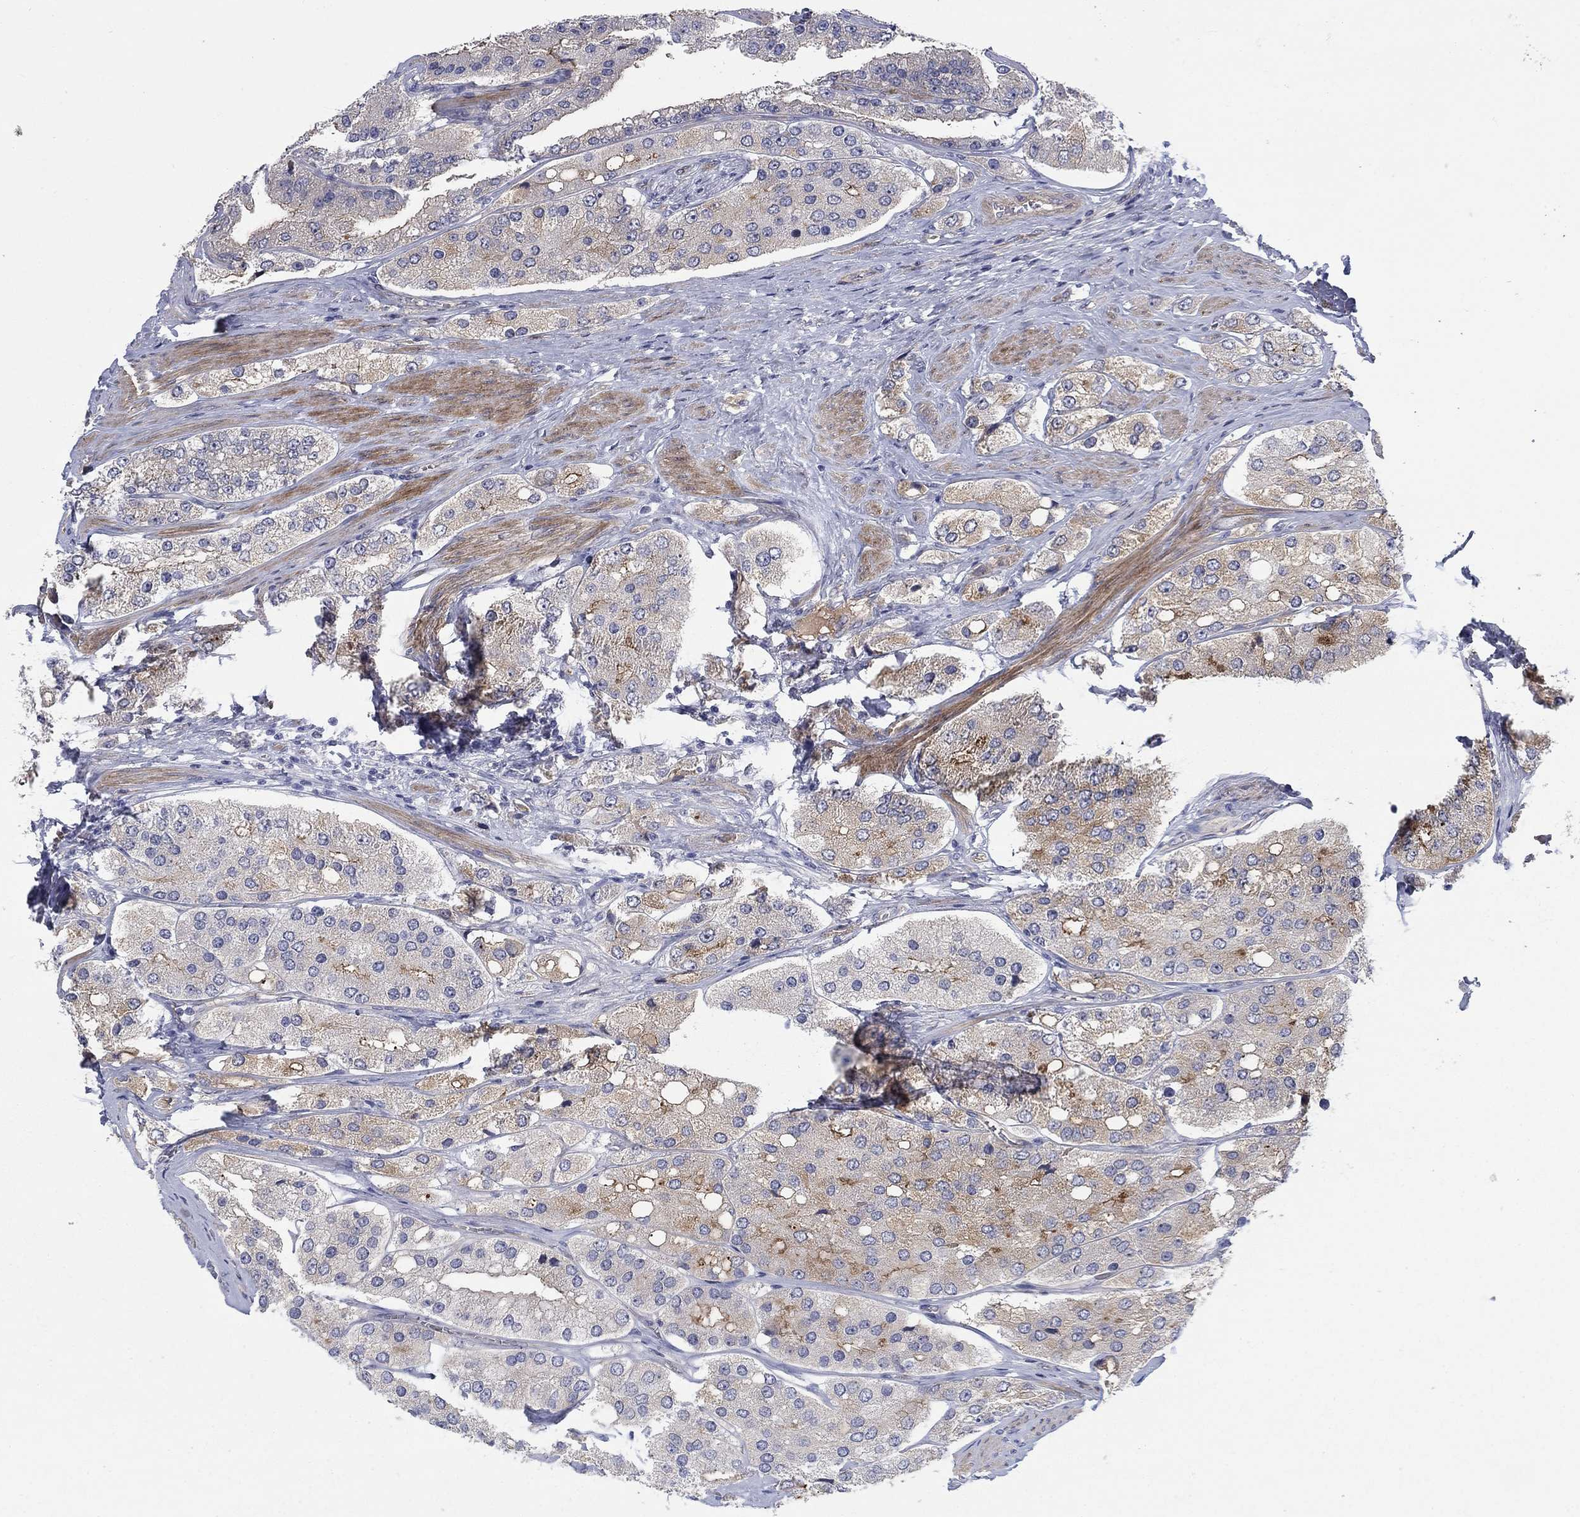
{"staining": {"intensity": "moderate", "quantity": "<25%", "location": "cytoplasmic/membranous"}, "tissue": "prostate cancer", "cell_type": "Tumor cells", "image_type": "cancer", "snomed": [{"axis": "morphology", "description": "Adenocarcinoma, Low grade"}, {"axis": "topography", "description": "Prostate"}], "caption": "Human adenocarcinoma (low-grade) (prostate) stained for a protein (brown) exhibits moderate cytoplasmic/membranous positive positivity in approximately <25% of tumor cells.", "gene": "SLC1A1", "patient": {"sex": "male", "age": 69}}